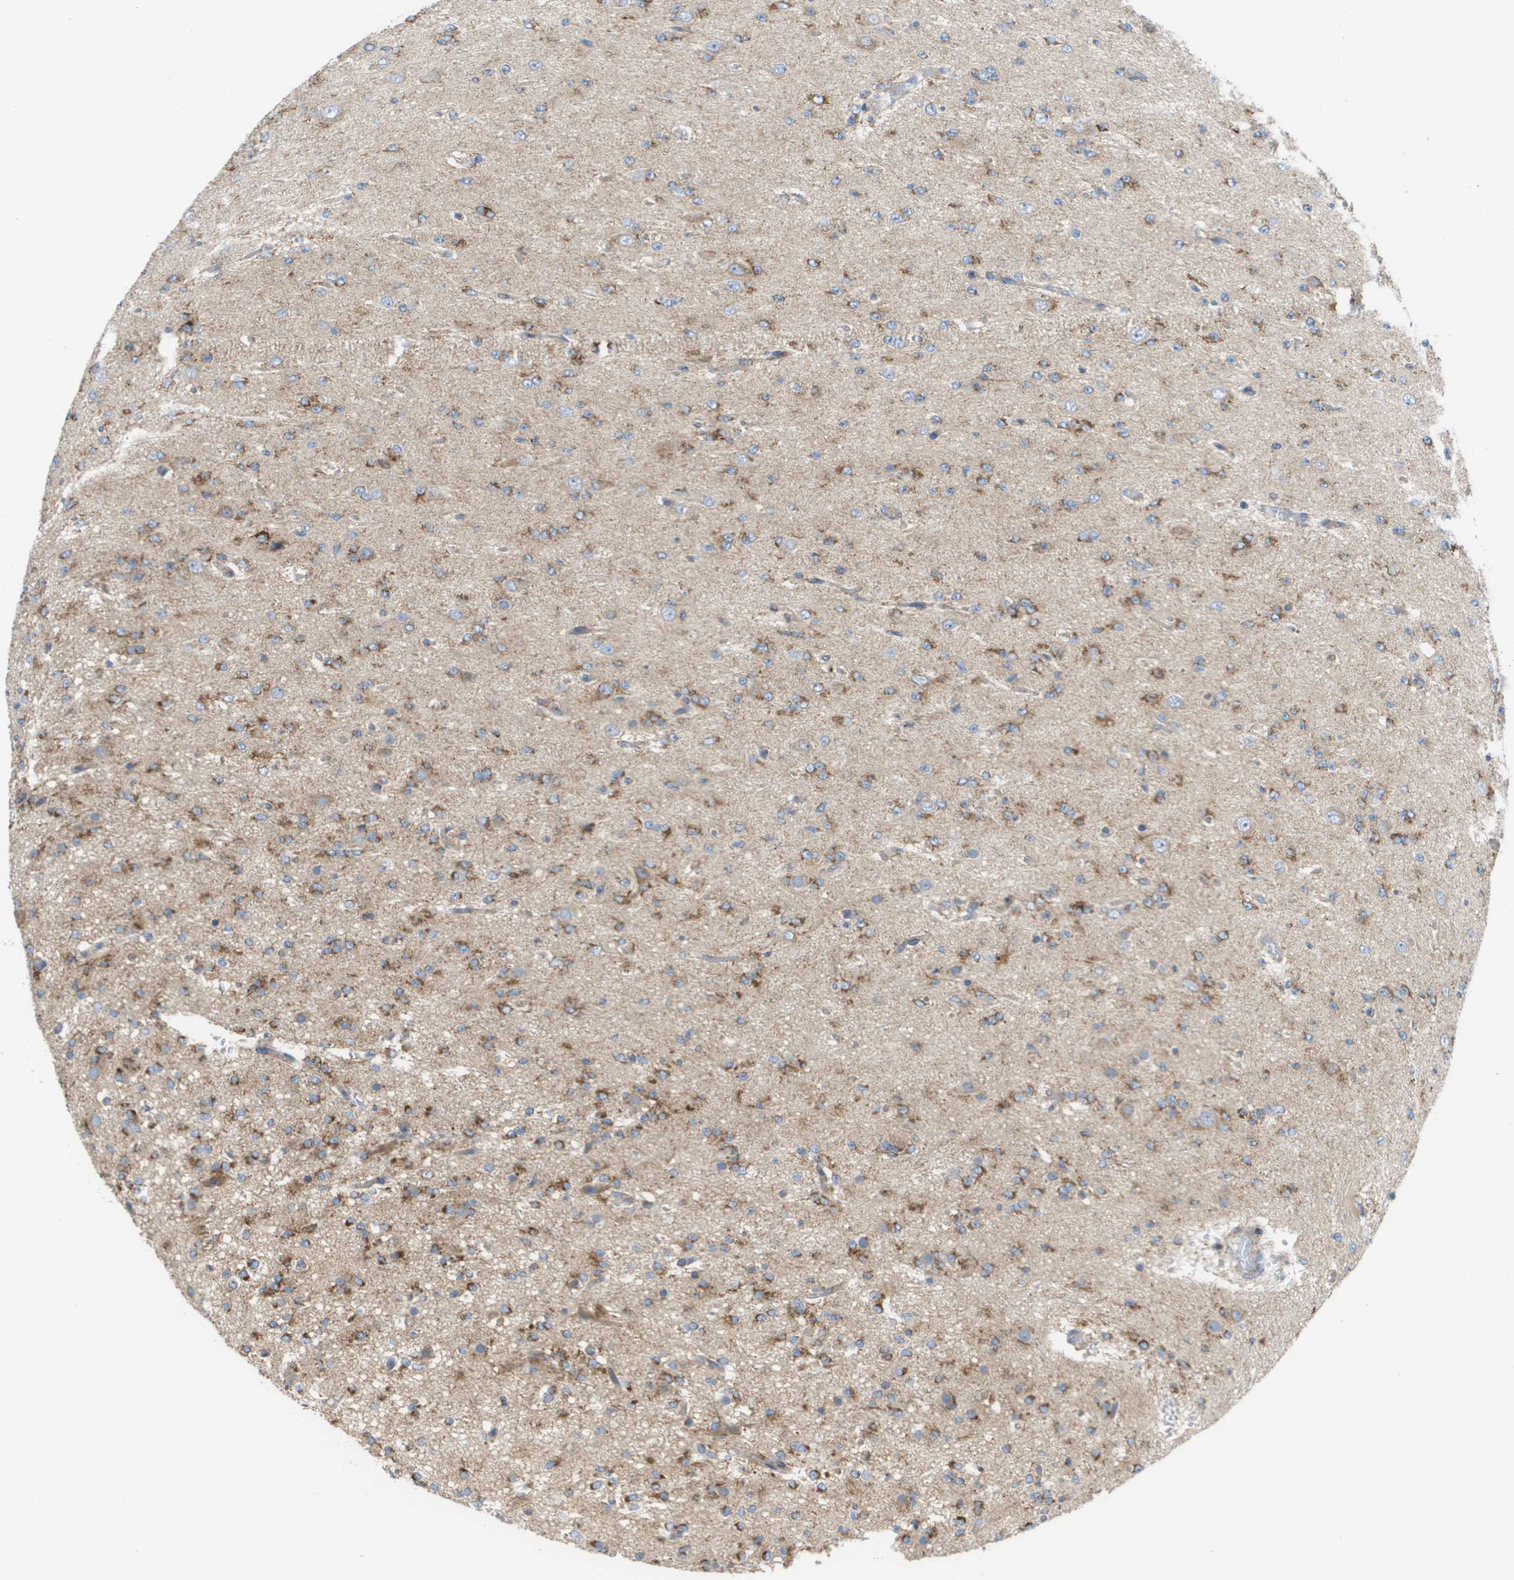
{"staining": {"intensity": "moderate", "quantity": "25%-75%", "location": "cytoplasmic/membranous"}, "tissue": "glioma", "cell_type": "Tumor cells", "image_type": "cancer", "snomed": [{"axis": "morphology", "description": "Glioma, malignant, Low grade"}, {"axis": "topography", "description": "Brain"}], "caption": "This image demonstrates immunohistochemistry staining of human malignant low-grade glioma, with medium moderate cytoplasmic/membranous expression in approximately 25%-75% of tumor cells.", "gene": "FIS1", "patient": {"sex": "male", "age": 38}}